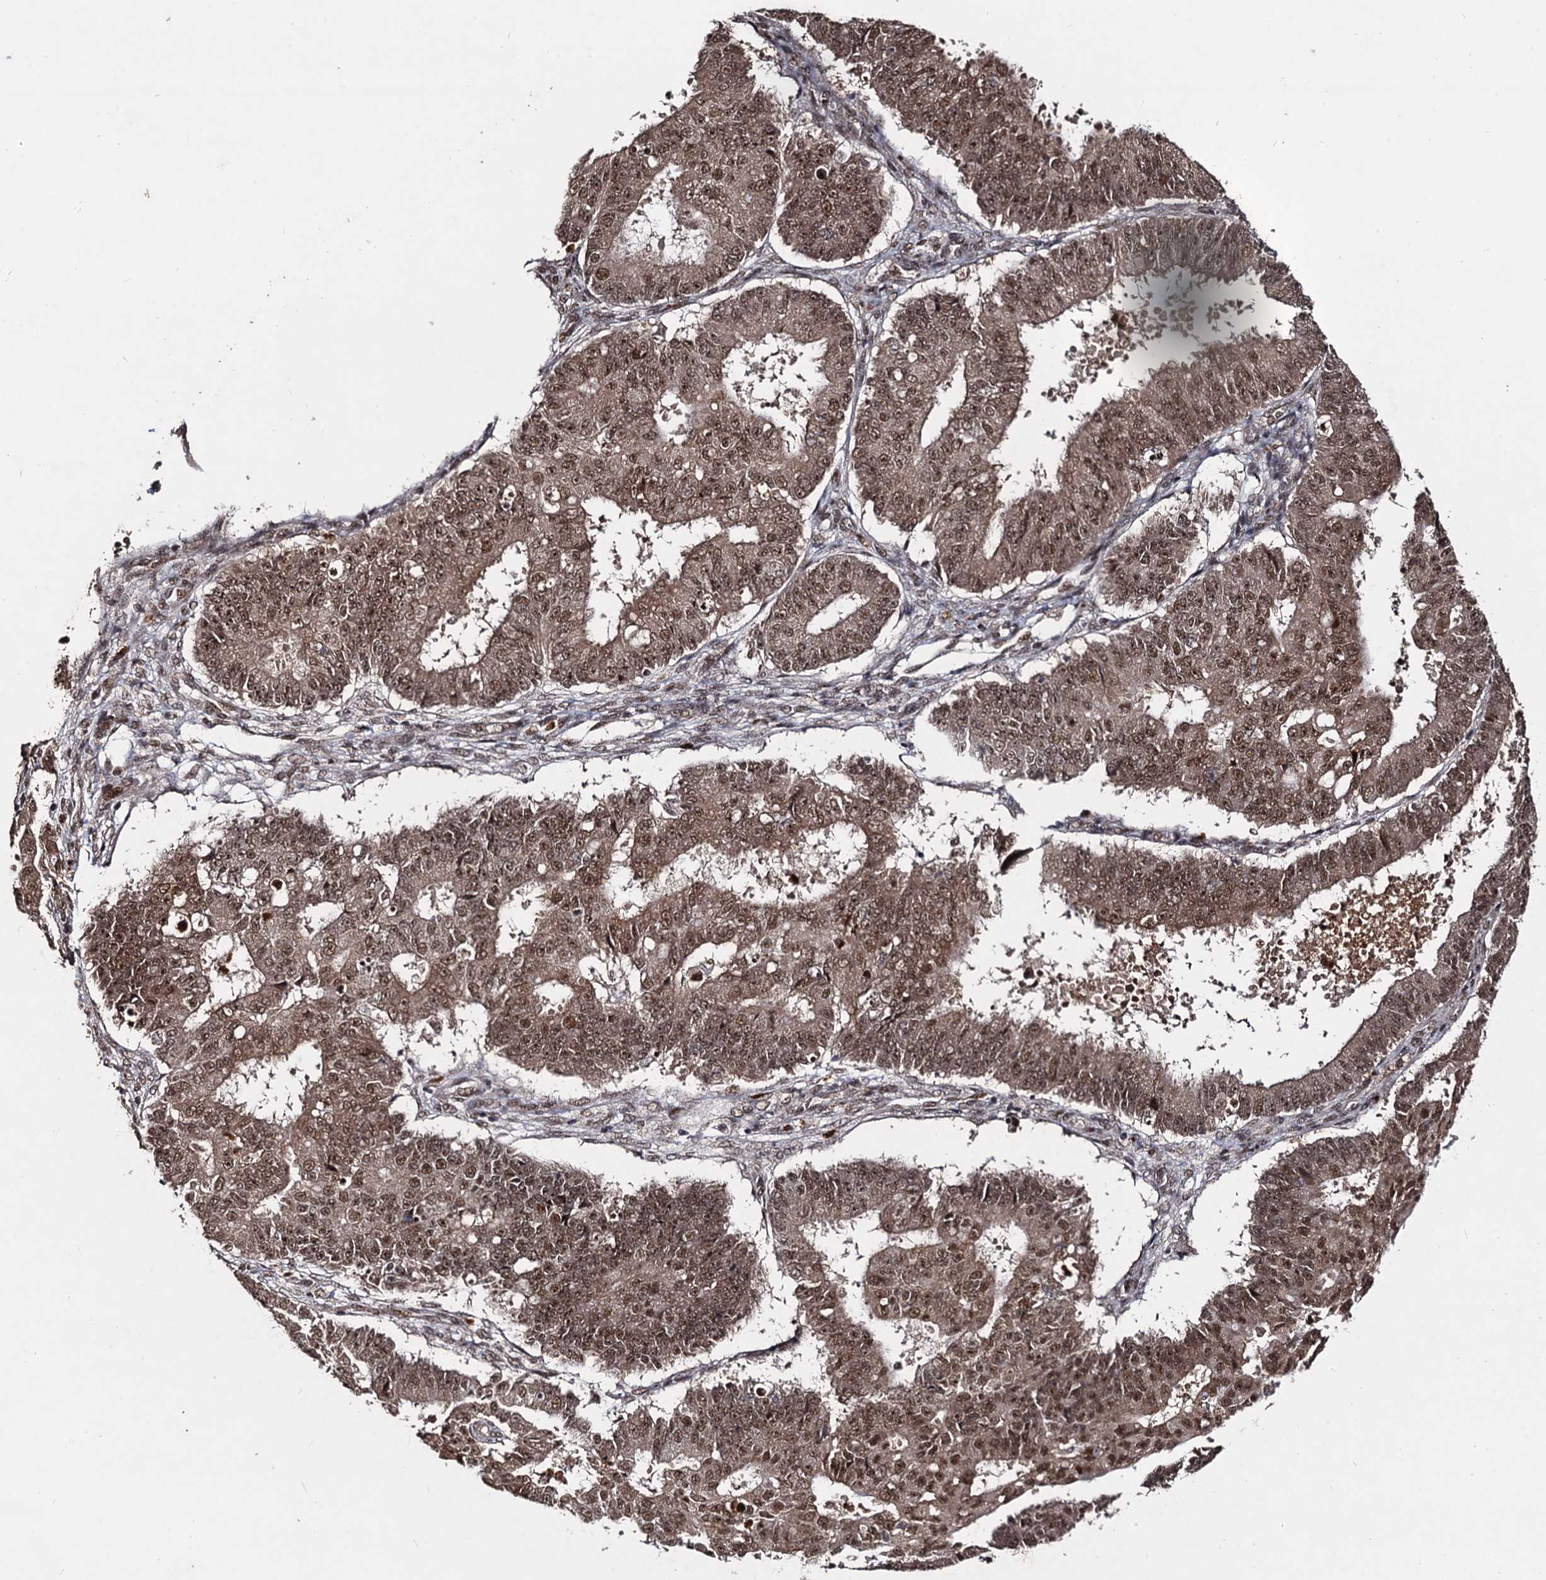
{"staining": {"intensity": "moderate", "quantity": ">75%", "location": "cytoplasmic/membranous,nuclear"}, "tissue": "ovarian cancer", "cell_type": "Tumor cells", "image_type": "cancer", "snomed": [{"axis": "morphology", "description": "Carcinoma, endometroid"}, {"axis": "topography", "description": "Appendix"}, {"axis": "topography", "description": "Ovary"}], "caption": "About >75% of tumor cells in ovarian cancer exhibit moderate cytoplasmic/membranous and nuclear protein expression as visualized by brown immunohistochemical staining.", "gene": "SFSWAP", "patient": {"sex": "female", "age": 42}}